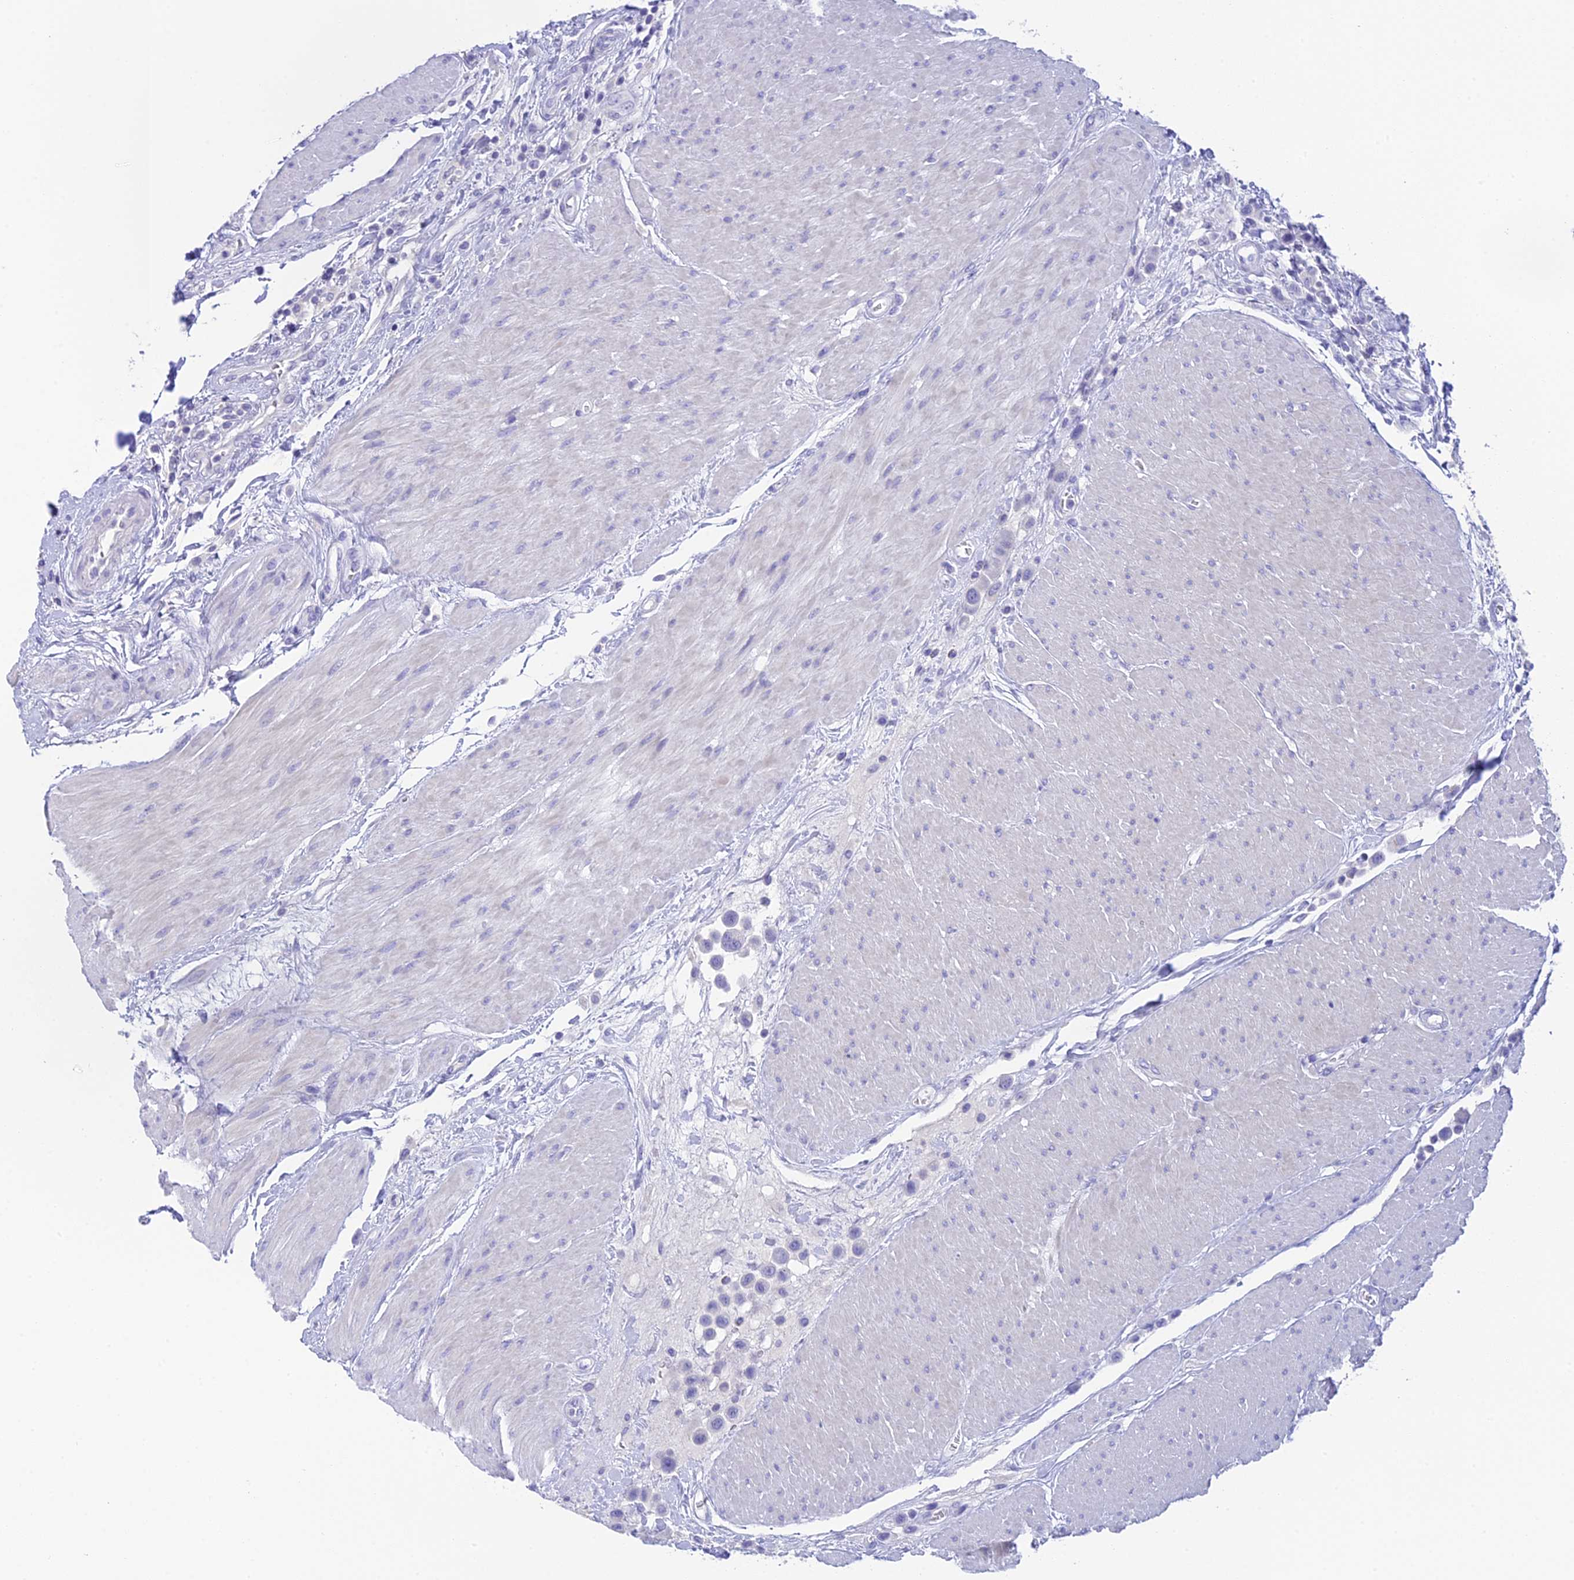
{"staining": {"intensity": "negative", "quantity": "none", "location": "none"}, "tissue": "urothelial cancer", "cell_type": "Tumor cells", "image_type": "cancer", "snomed": [{"axis": "morphology", "description": "Urothelial carcinoma, High grade"}, {"axis": "topography", "description": "Urinary bladder"}], "caption": "The IHC histopathology image has no significant expression in tumor cells of urothelial cancer tissue.", "gene": "C12orf29", "patient": {"sex": "male", "age": 50}}